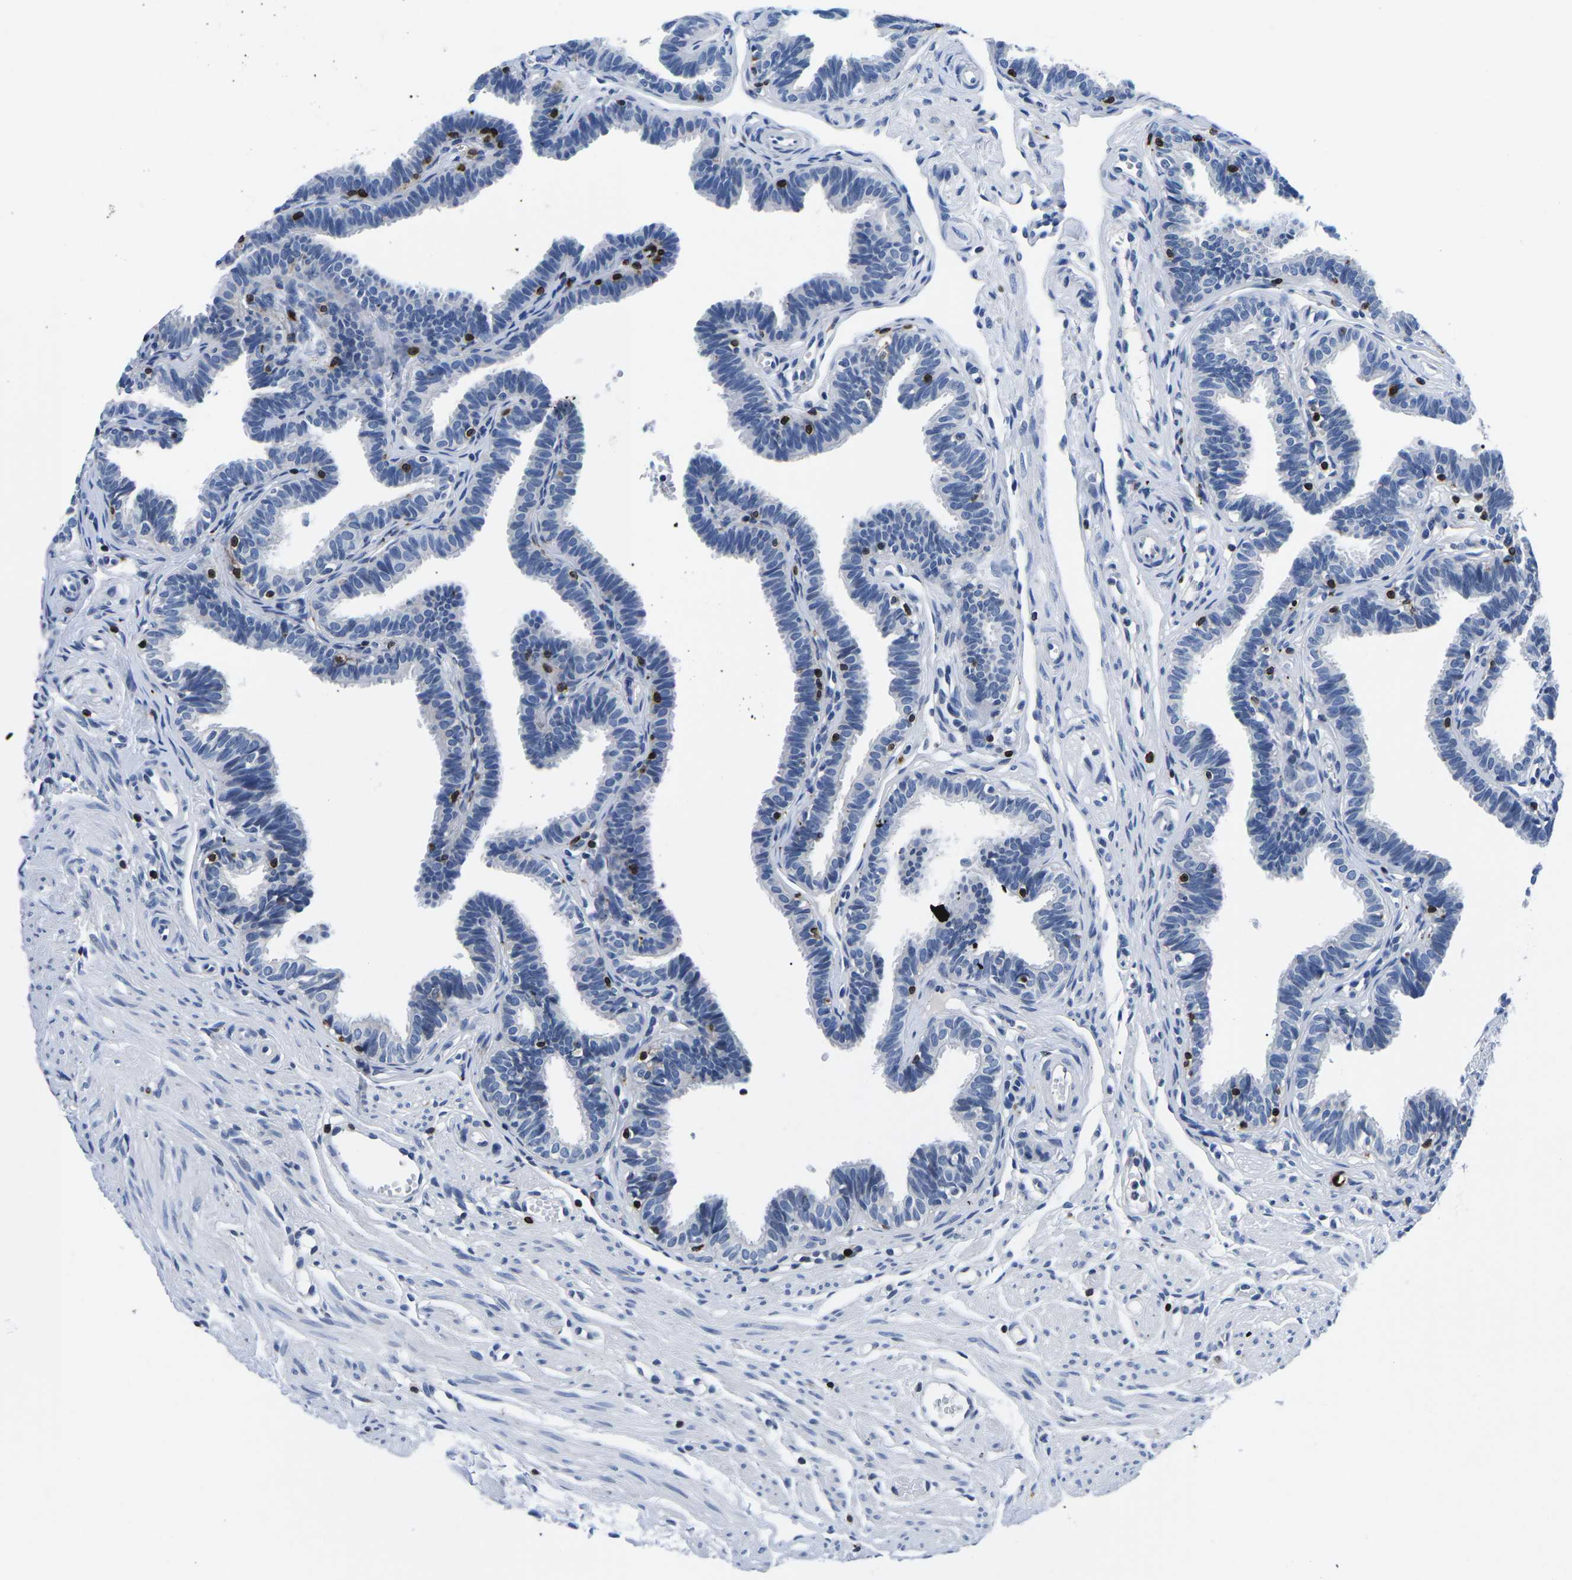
{"staining": {"intensity": "negative", "quantity": "none", "location": "none"}, "tissue": "fallopian tube", "cell_type": "Glandular cells", "image_type": "normal", "snomed": [{"axis": "morphology", "description": "Normal tissue, NOS"}, {"axis": "topography", "description": "Fallopian tube"}, {"axis": "topography", "description": "Ovary"}], "caption": "This image is of normal fallopian tube stained with immunohistochemistry (IHC) to label a protein in brown with the nuclei are counter-stained blue. There is no staining in glandular cells.", "gene": "CTSW", "patient": {"sex": "female", "age": 23}}